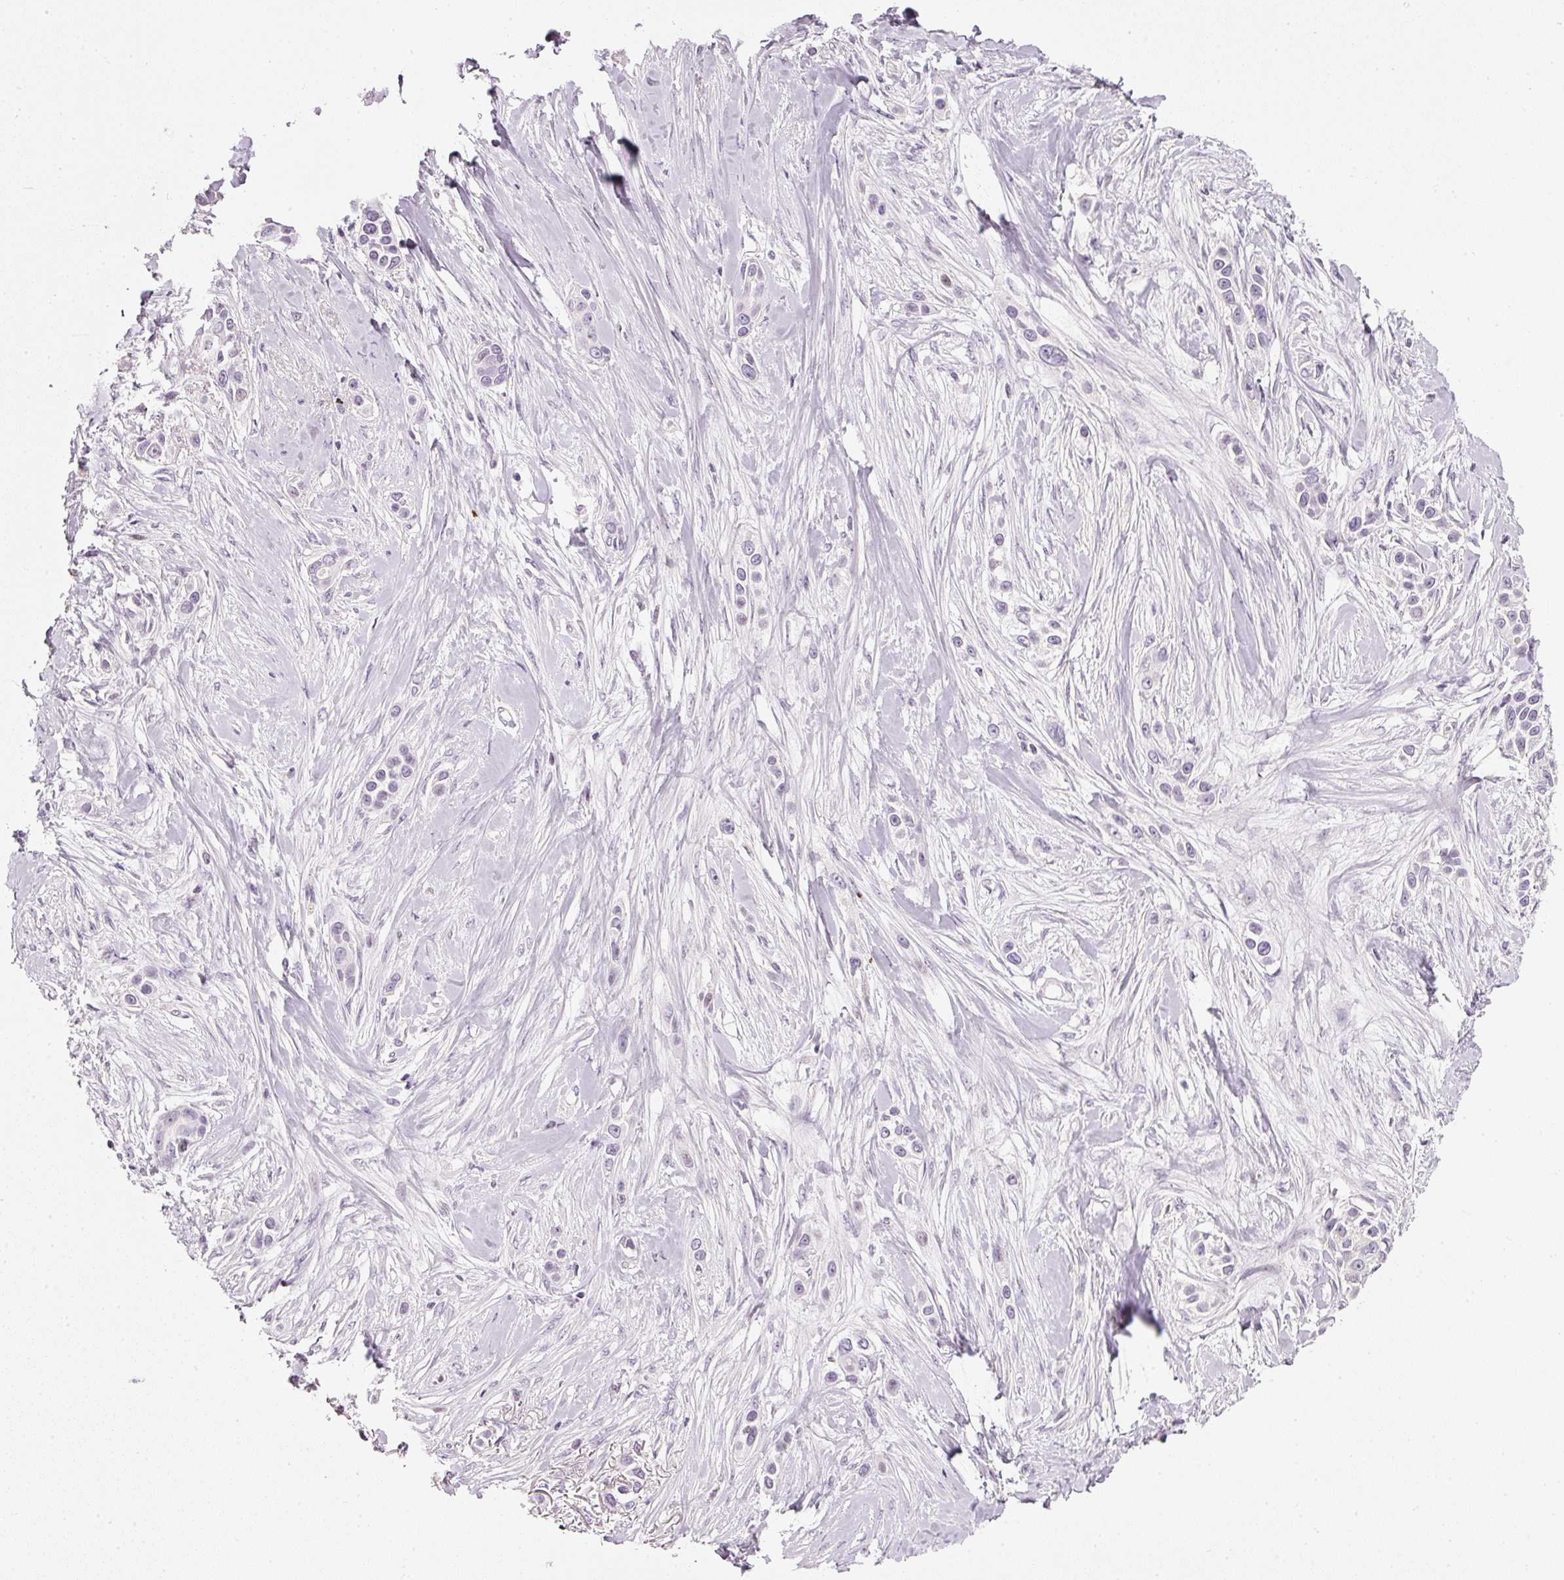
{"staining": {"intensity": "negative", "quantity": "none", "location": "none"}, "tissue": "skin cancer", "cell_type": "Tumor cells", "image_type": "cancer", "snomed": [{"axis": "morphology", "description": "Squamous cell carcinoma, NOS"}, {"axis": "topography", "description": "Skin"}], "caption": "A photomicrograph of human skin cancer is negative for staining in tumor cells. (DAB IHC, high magnification).", "gene": "NRDE2", "patient": {"sex": "female", "age": 69}}